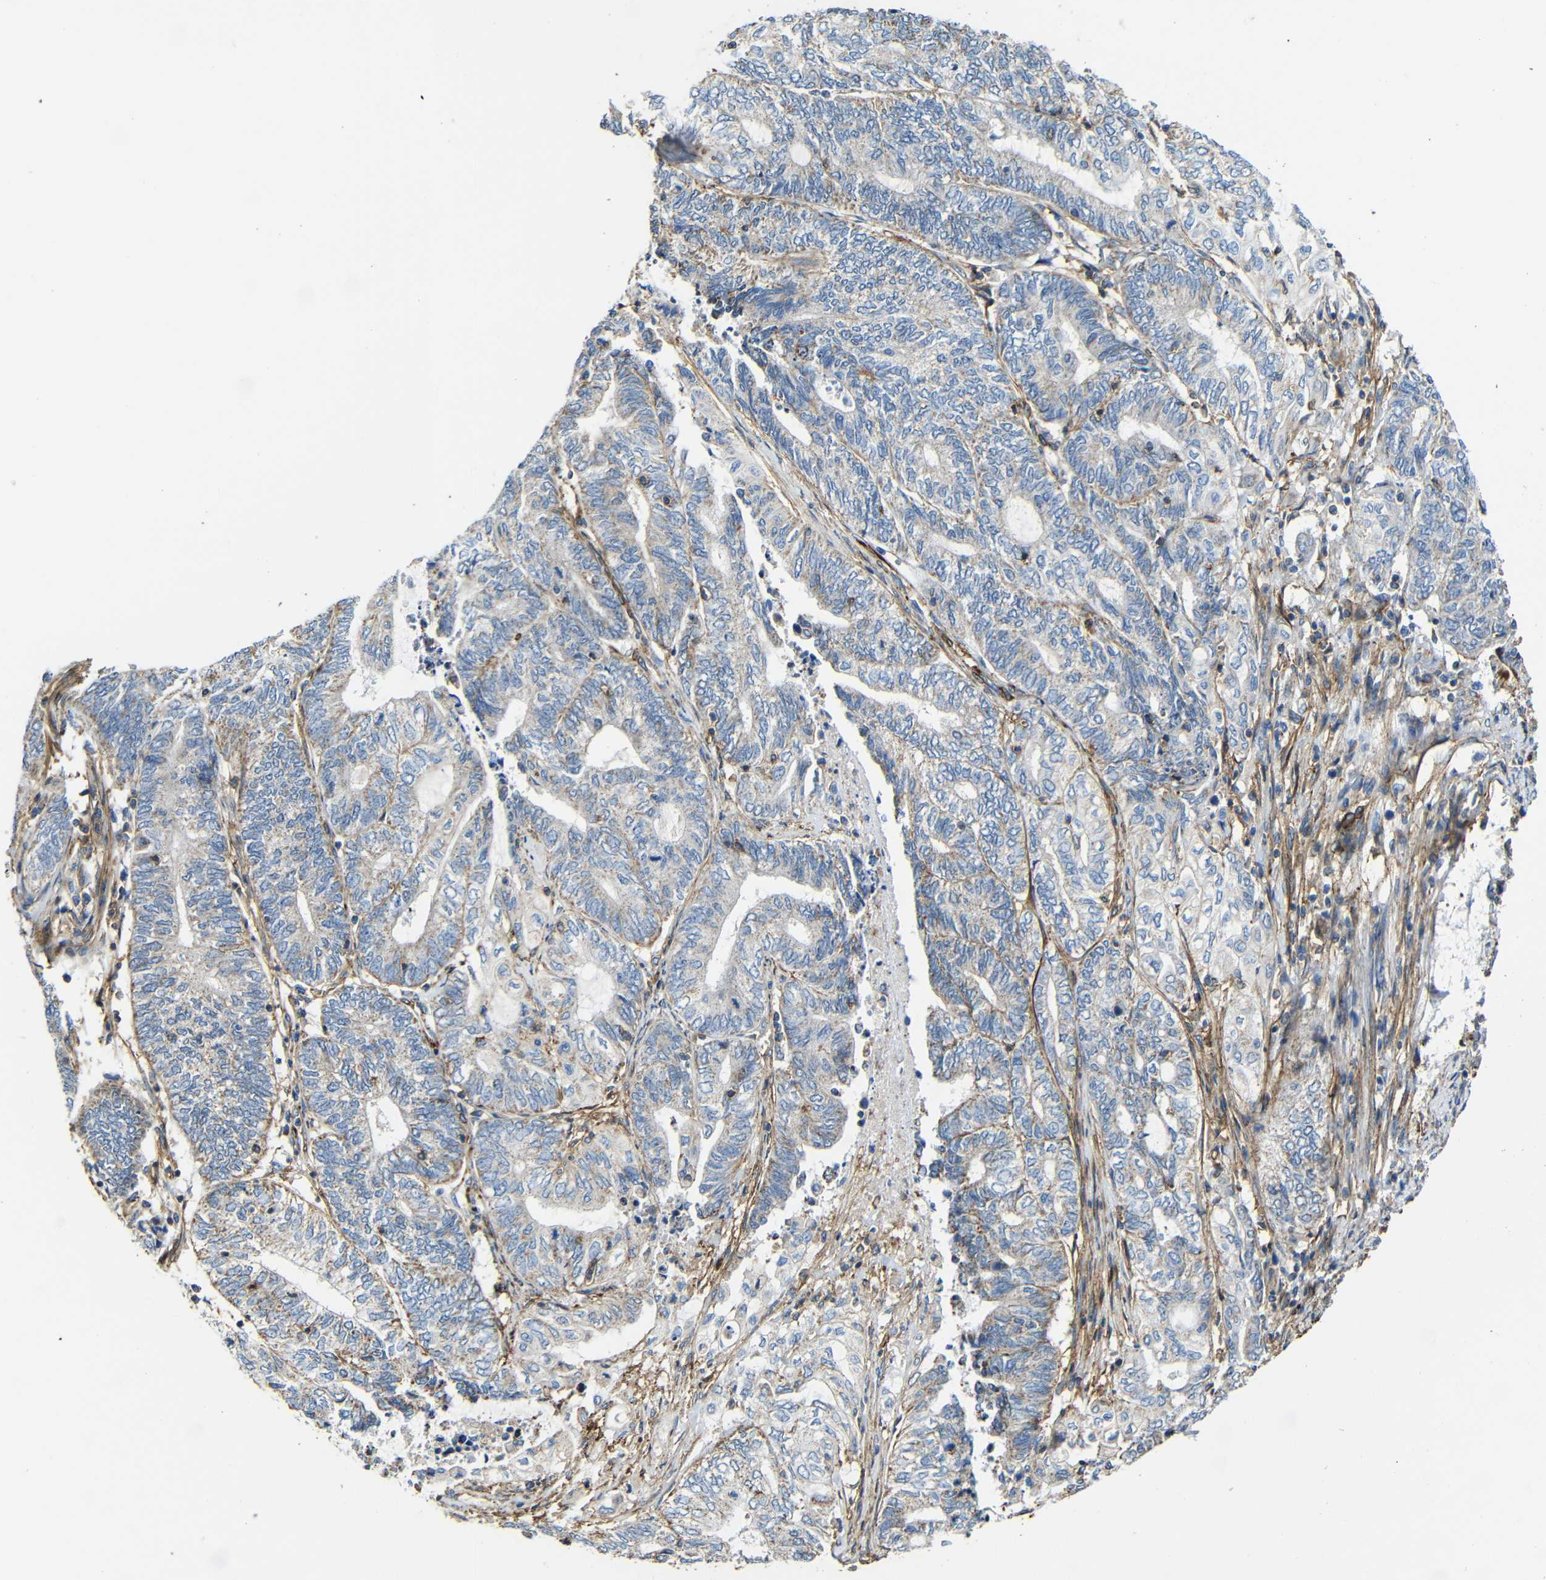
{"staining": {"intensity": "weak", "quantity": "25%-75%", "location": "cytoplasmic/membranous"}, "tissue": "endometrial cancer", "cell_type": "Tumor cells", "image_type": "cancer", "snomed": [{"axis": "morphology", "description": "Adenocarcinoma, NOS"}, {"axis": "topography", "description": "Uterus"}, {"axis": "topography", "description": "Endometrium"}], "caption": "A low amount of weak cytoplasmic/membranous expression is identified in about 25%-75% of tumor cells in endometrial adenocarcinoma tissue.", "gene": "IGSF10", "patient": {"sex": "female", "age": 70}}